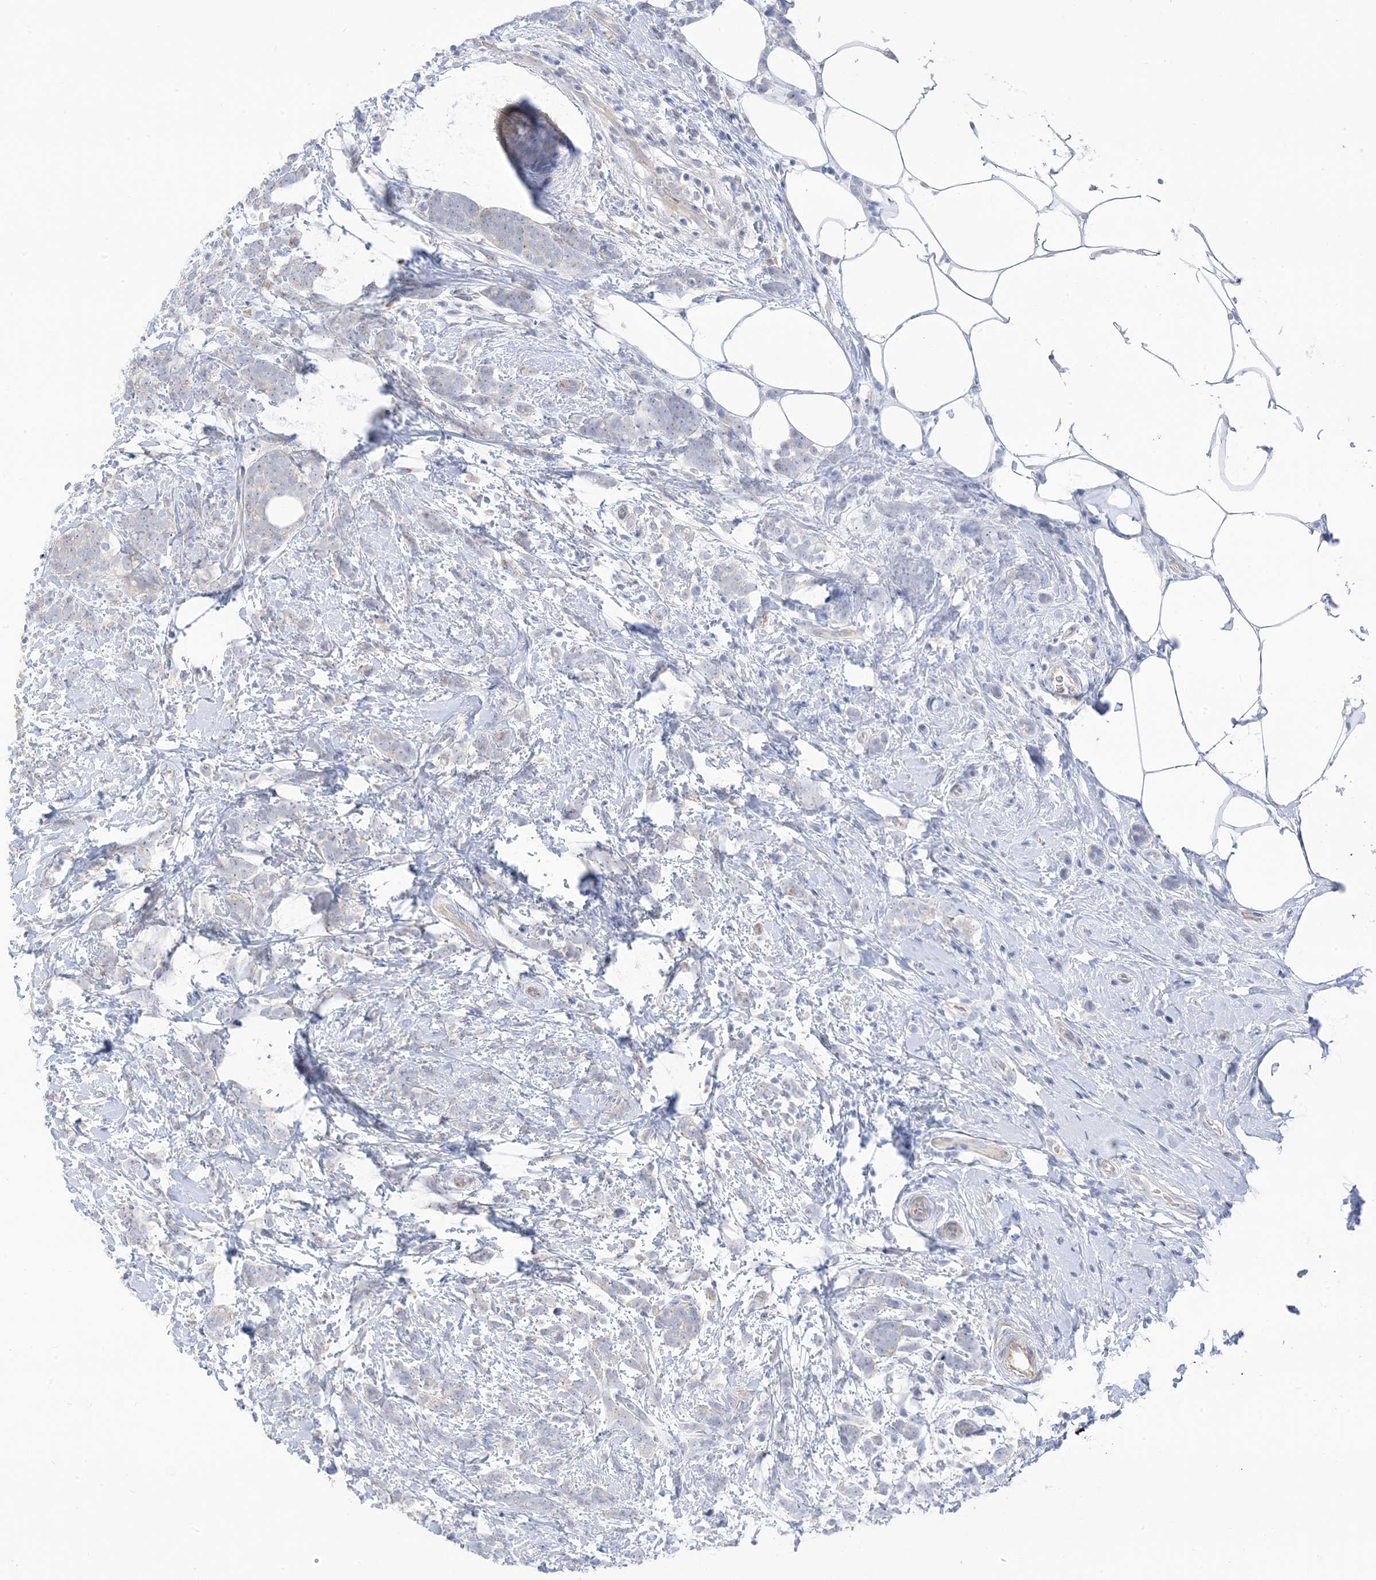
{"staining": {"intensity": "negative", "quantity": "none", "location": "none"}, "tissue": "breast cancer", "cell_type": "Tumor cells", "image_type": "cancer", "snomed": [{"axis": "morphology", "description": "Lobular carcinoma"}, {"axis": "topography", "description": "Breast"}], "caption": "Breast cancer stained for a protein using immunohistochemistry reveals no staining tumor cells.", "gene": "IL36B", "patient": {"sex": "female", "age": 58}}